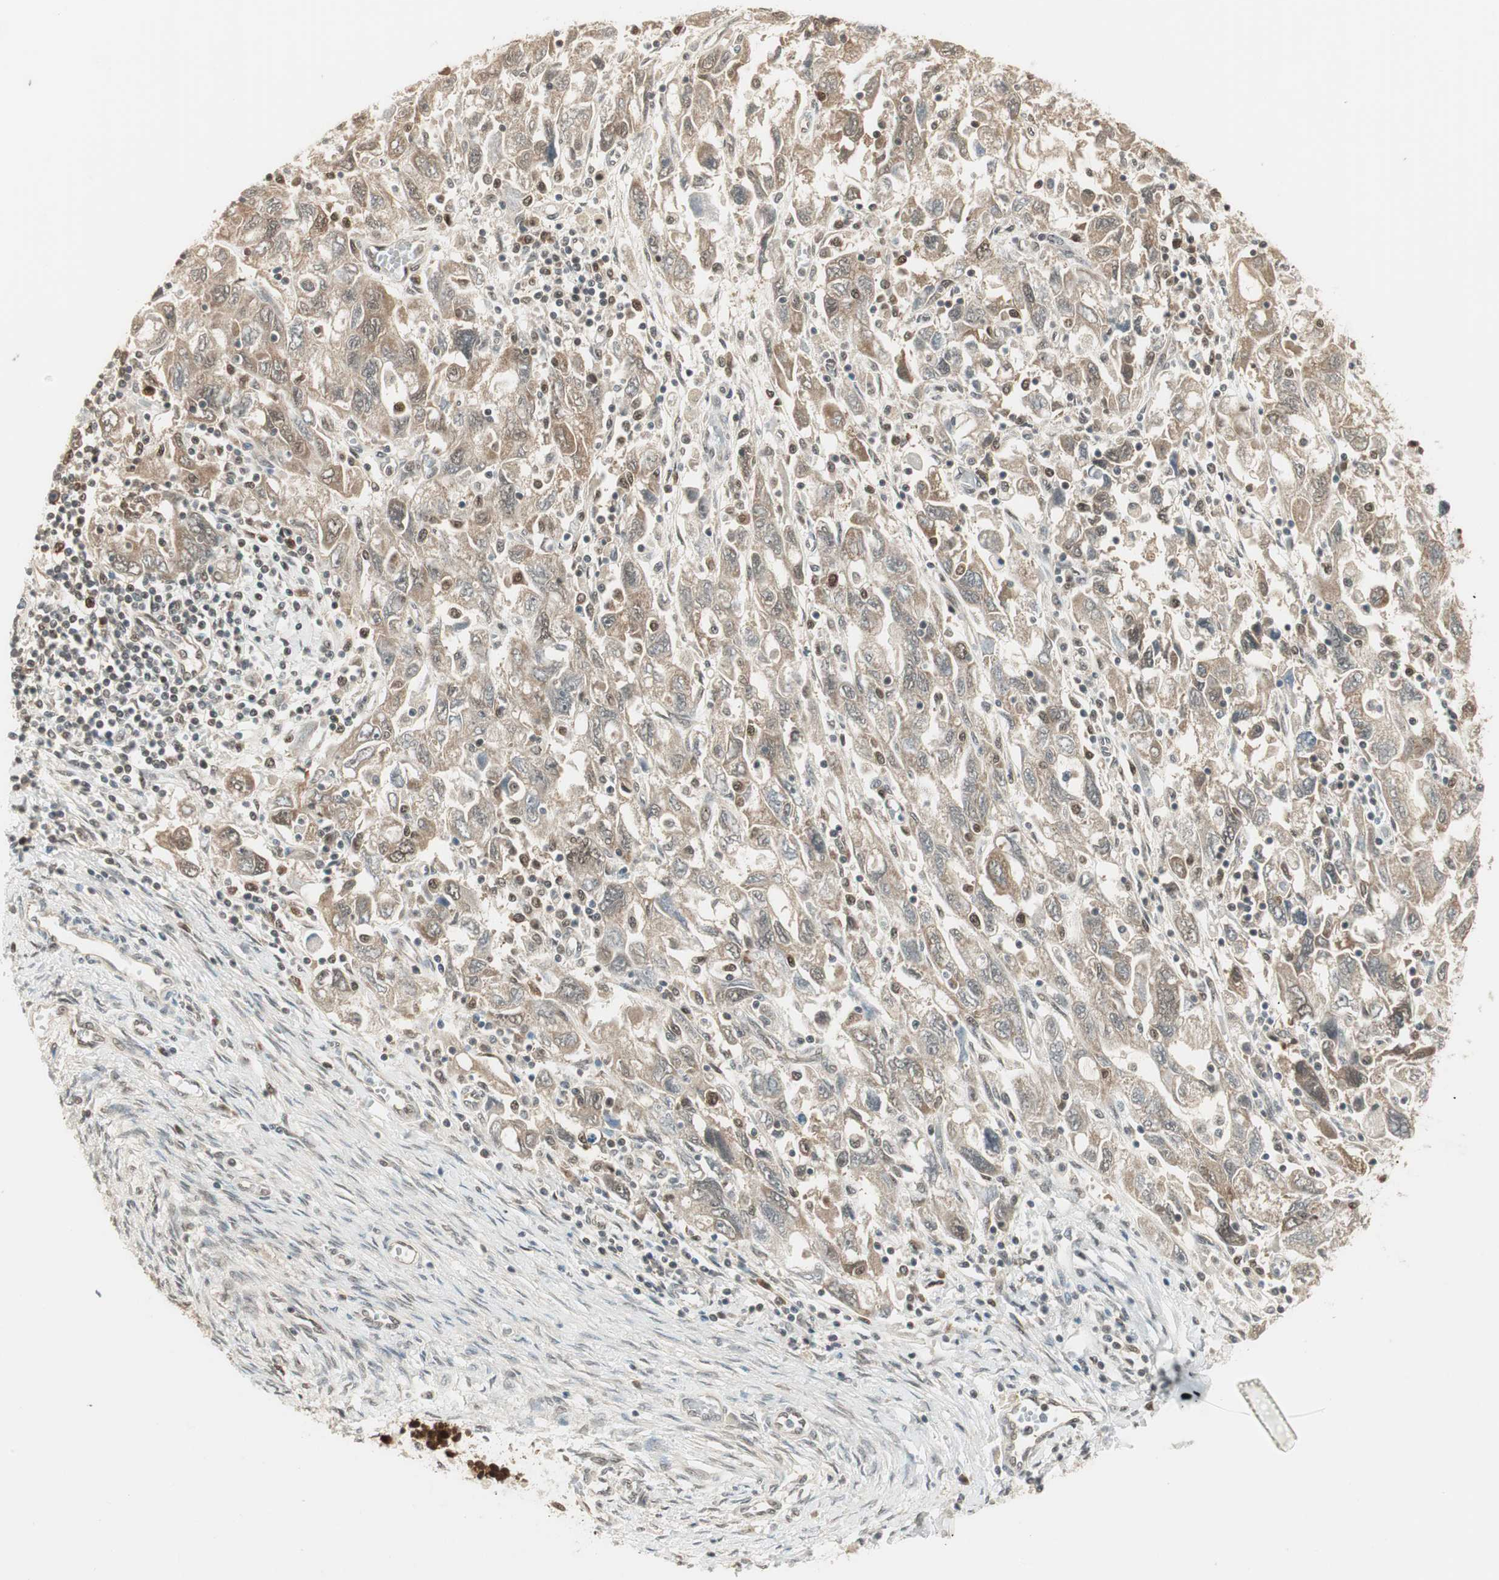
{"staining": {"intensity": "weak", "quantity": "25%-75%", "location": "cytoplasmic/membranous"}, "tissue": "ovarian cancer", "cell_type": "Tumor cells", "image_type": "cancer", "snomed": [{"axis": "morphology", "description": "Carcinoma, NOS"}, {"axis": "morphology", "description": "Cystadenocarcinoma, serous, NOS"}, {"axis": "topography", "description": "Ovary"}], "caption": "Protein staining displays weak cytoplasmic/membranous positivity in approximately 25%-75% of tumor cells in ovarian cancer (carcinoma).", "gene": "IPO5", "patient": {"sex": "female", "age": 69}}